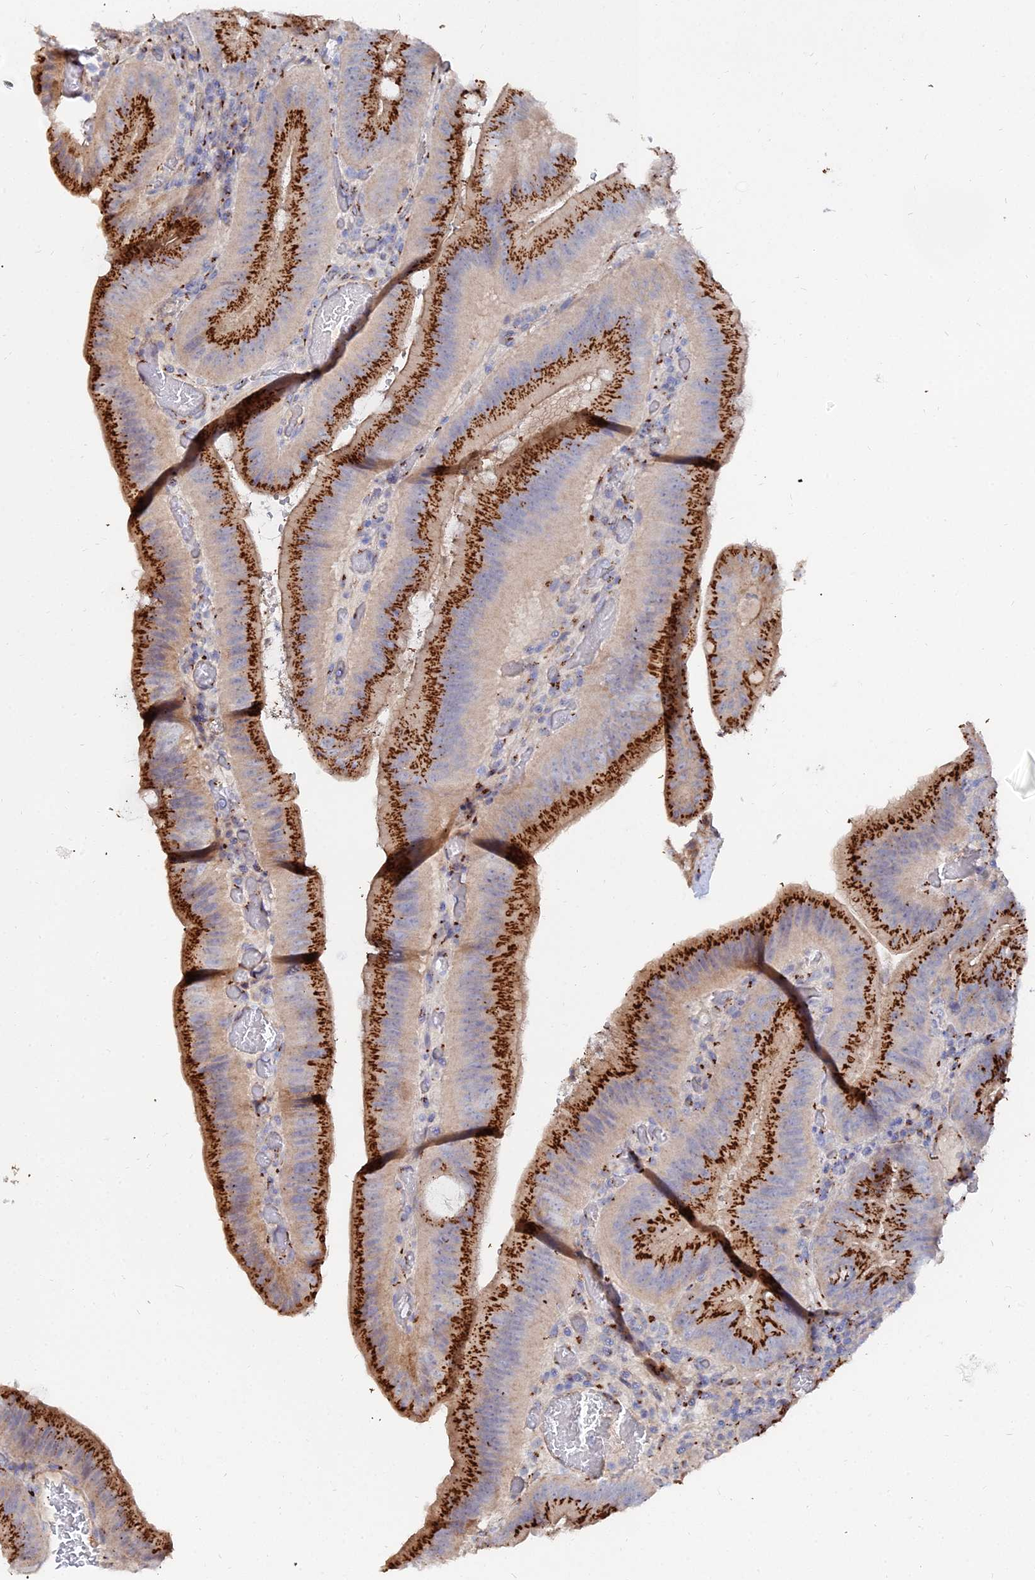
{"staining": {"intensity": "strong", "quantity": ">75%", "location": "cytoplasmic/membranous"}, "tissue": "colorectal cancer", "cell_type": "Tumor cells", "image_type": "cancer", "snomed": [{"axis": "morphology", "description": "Adenocarcinoma, NOS"}, {"axis": "topography", "description": "Colon"}], "caption": "Brown immunohistochemical staining in colorectal cancer reveals strong cytoplasmic/membranous expression in about >75% of tumor cells. (DAB IHC, brown staining for protein, blue staining for nuclei).", "gene": "BORCS8", "patient": {"sex": "female", "age": 43}}